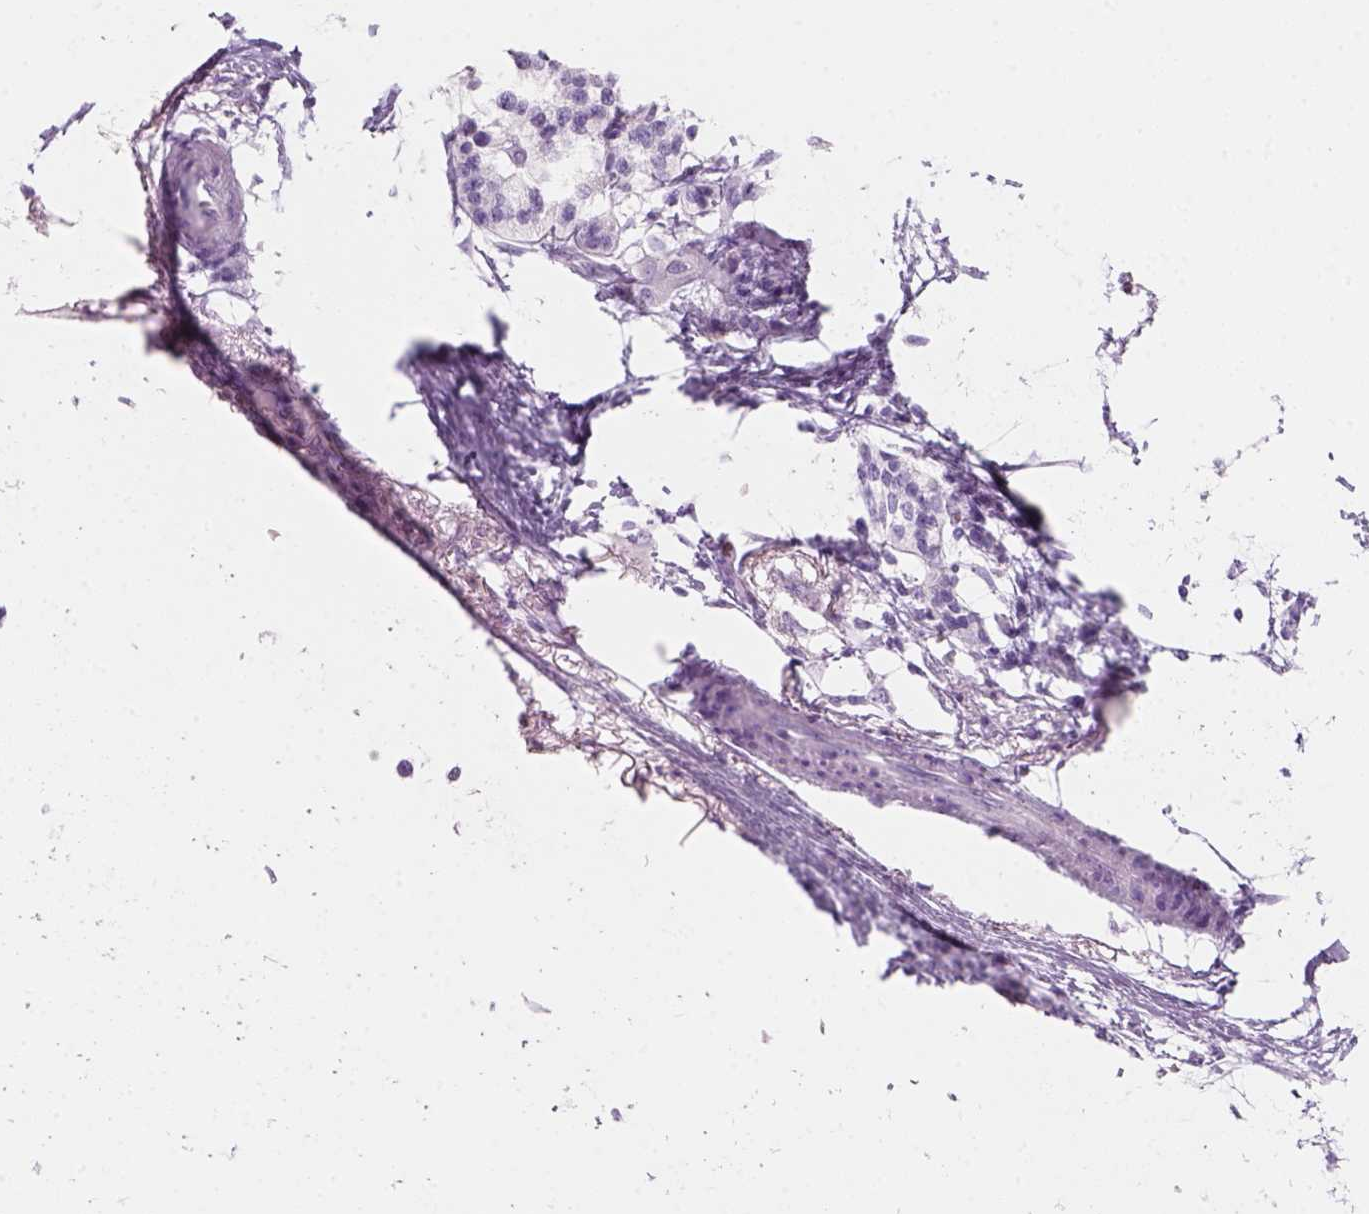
{"staining": {"intensity": "negative", "quantity": "none", "location": "none"}, "tissue": "pancreatic cancer", "cell_type": "Tumor cells", "image_type": "cancer", "snomed": [{"axis": "morphology", "description": "Adenocarcinoma, NOS"}, {"axis": "topography", "description": "Pancreas"}], "caption": "Human adenocarcinoma (pancreatic) stained for a protein using immunohistochemistry (IHC) shows no expression in tumor cells.", "gene": "KRTAP11-1", "patient": {"sex": "female", "age": 72}}